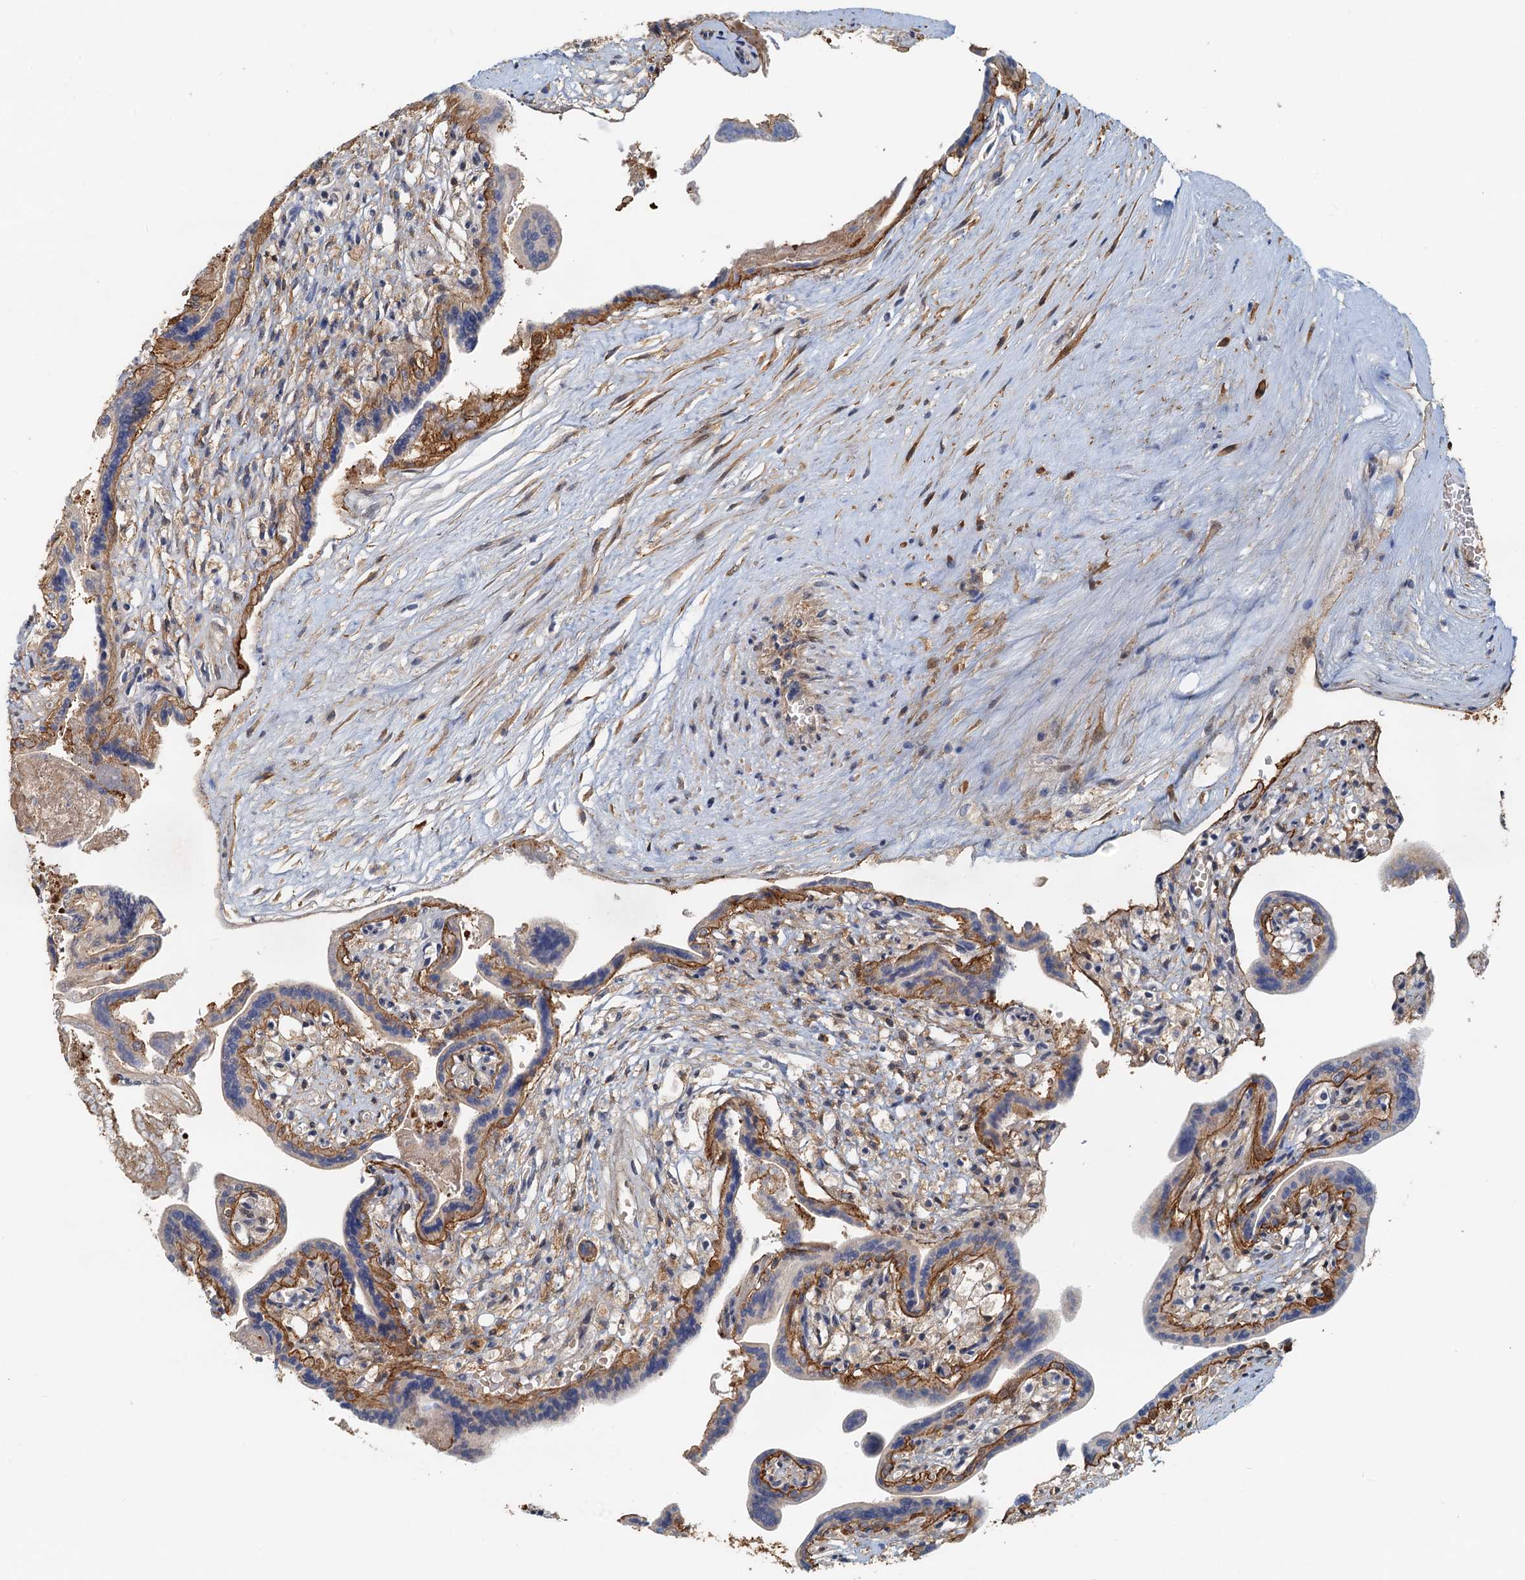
{"staining": {"intensity": "moderate", "quantity": "25%-75%", "location": "cytoplasmic/membranous,nuclear"}, "tissue": "placenta", "cell_type": "Trophoblastic cells", "image_type": "normal", "snomed": [{"axis": "morphology", "description": "Normal tissue, NOS"}, {"axis": "topography", "description": "Placenta"}], "caption": "Normal placenta was stained to show a protein in brown. There is medium levels of moderate cytoplasmic/membranous,nuclear positivity in approximately 25%-75% of trophoblastic cells. The protein is stained brown, and the nuclei are stained in blue (DAB IHC with brightfield microscopy, high magnification).", "gene": "SPINDOC", "patient": {"sex": "female", "age": 37}}